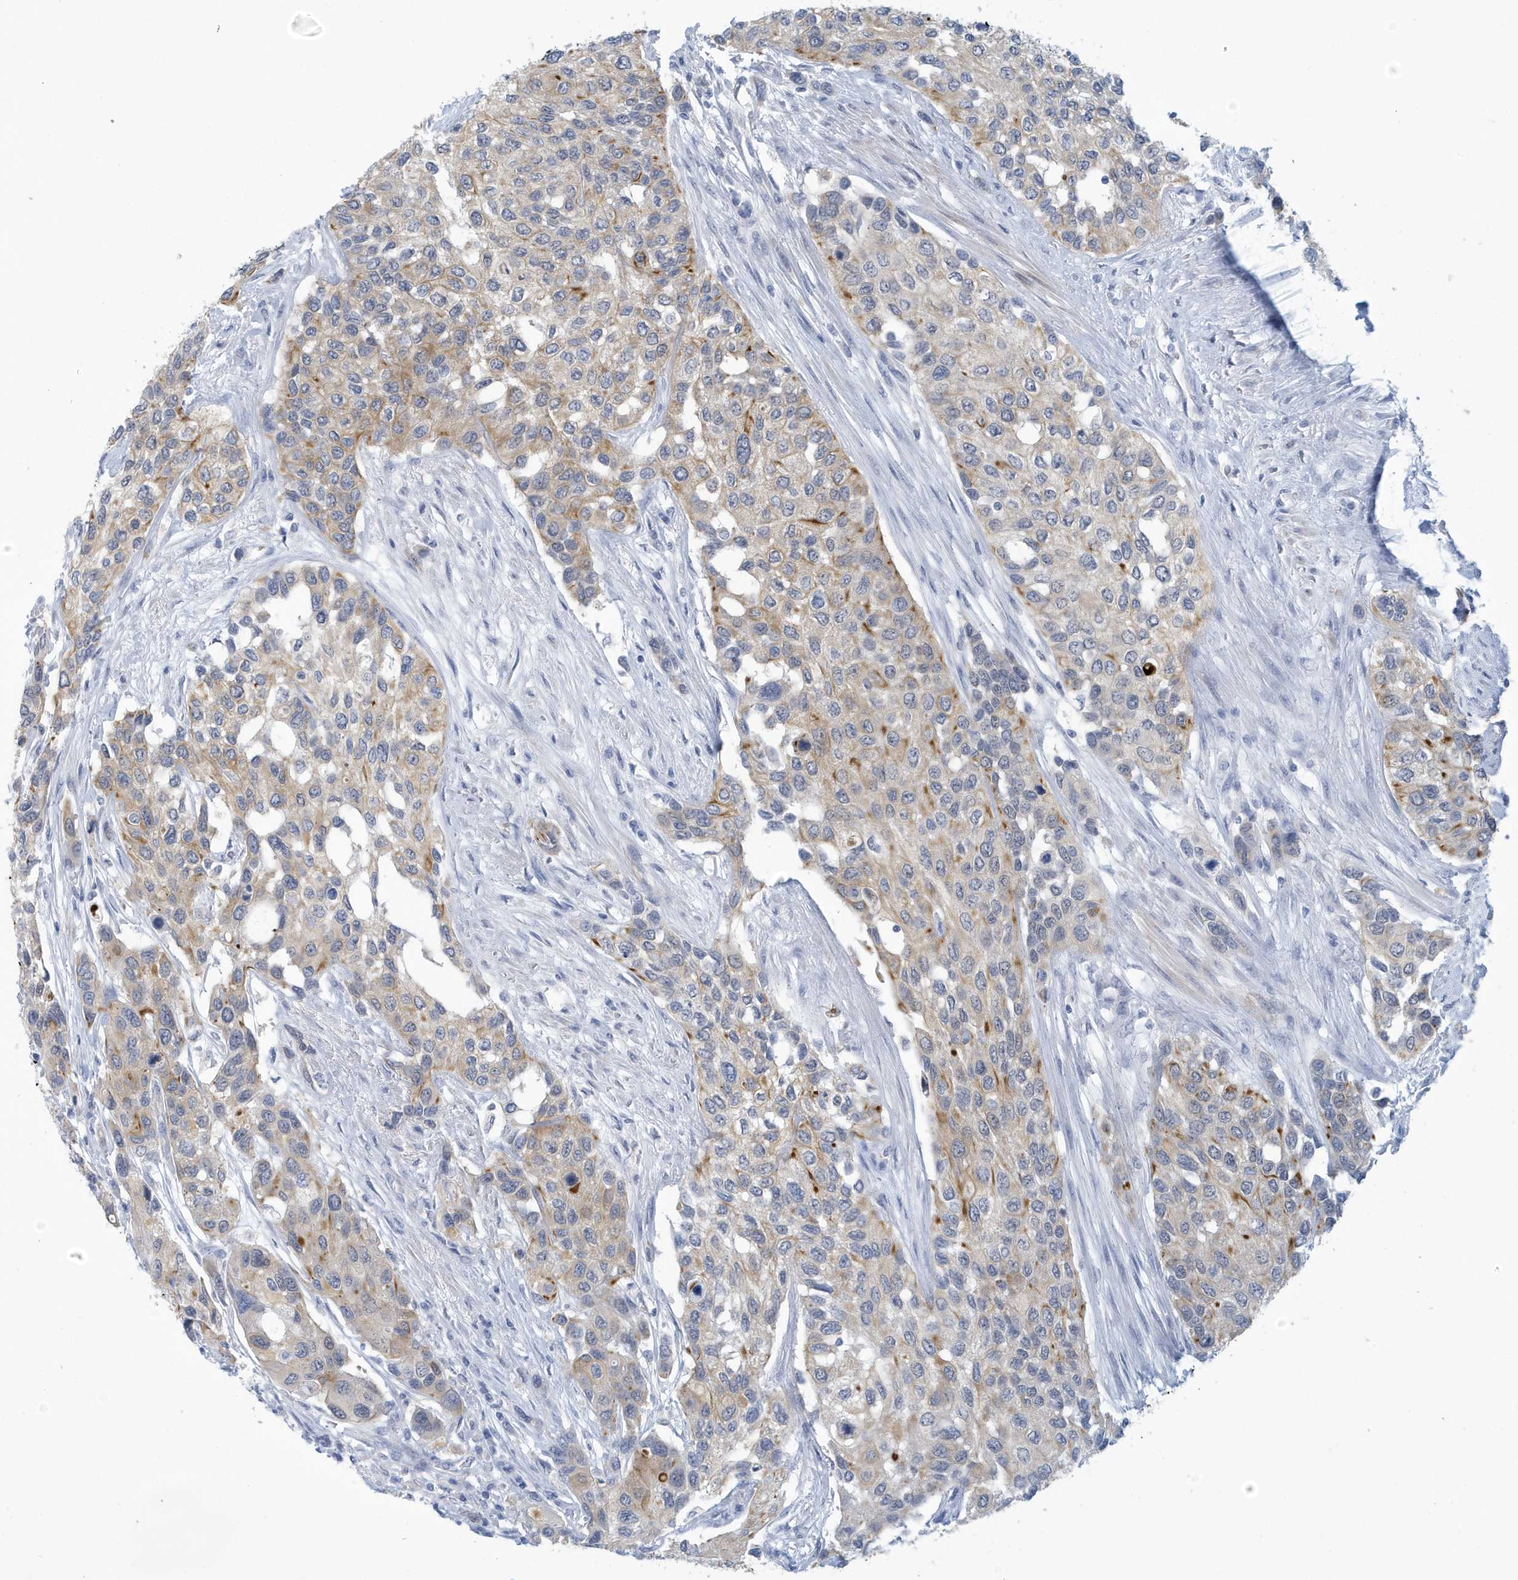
{"staining": {"intensity": "moderate", "quantity": "<25%", "location": "cytoplasmic/membranous"}, "tissue": "urothelial cancer", "cell_type": "Tumor cells", "image_type": "cancer", "snomed": [{"axis": "morphology", "description": "Normal tissue, NOS"}, {"axis": "morphology", "description": "Urothelial carcinoma, High grade"}, {"axis": "topography", "description": "Vascular tissue"}, {"axis": "topography", "description": "Urinary bladder"}], "caption": "Protein expression analysis of urothelial cancer exhibits moderate cytoplasmic/membranous positivity in approximately <25% of tumor cells.", "gene": "VTA1", "patient": {"sex": "female", "age": 56}}